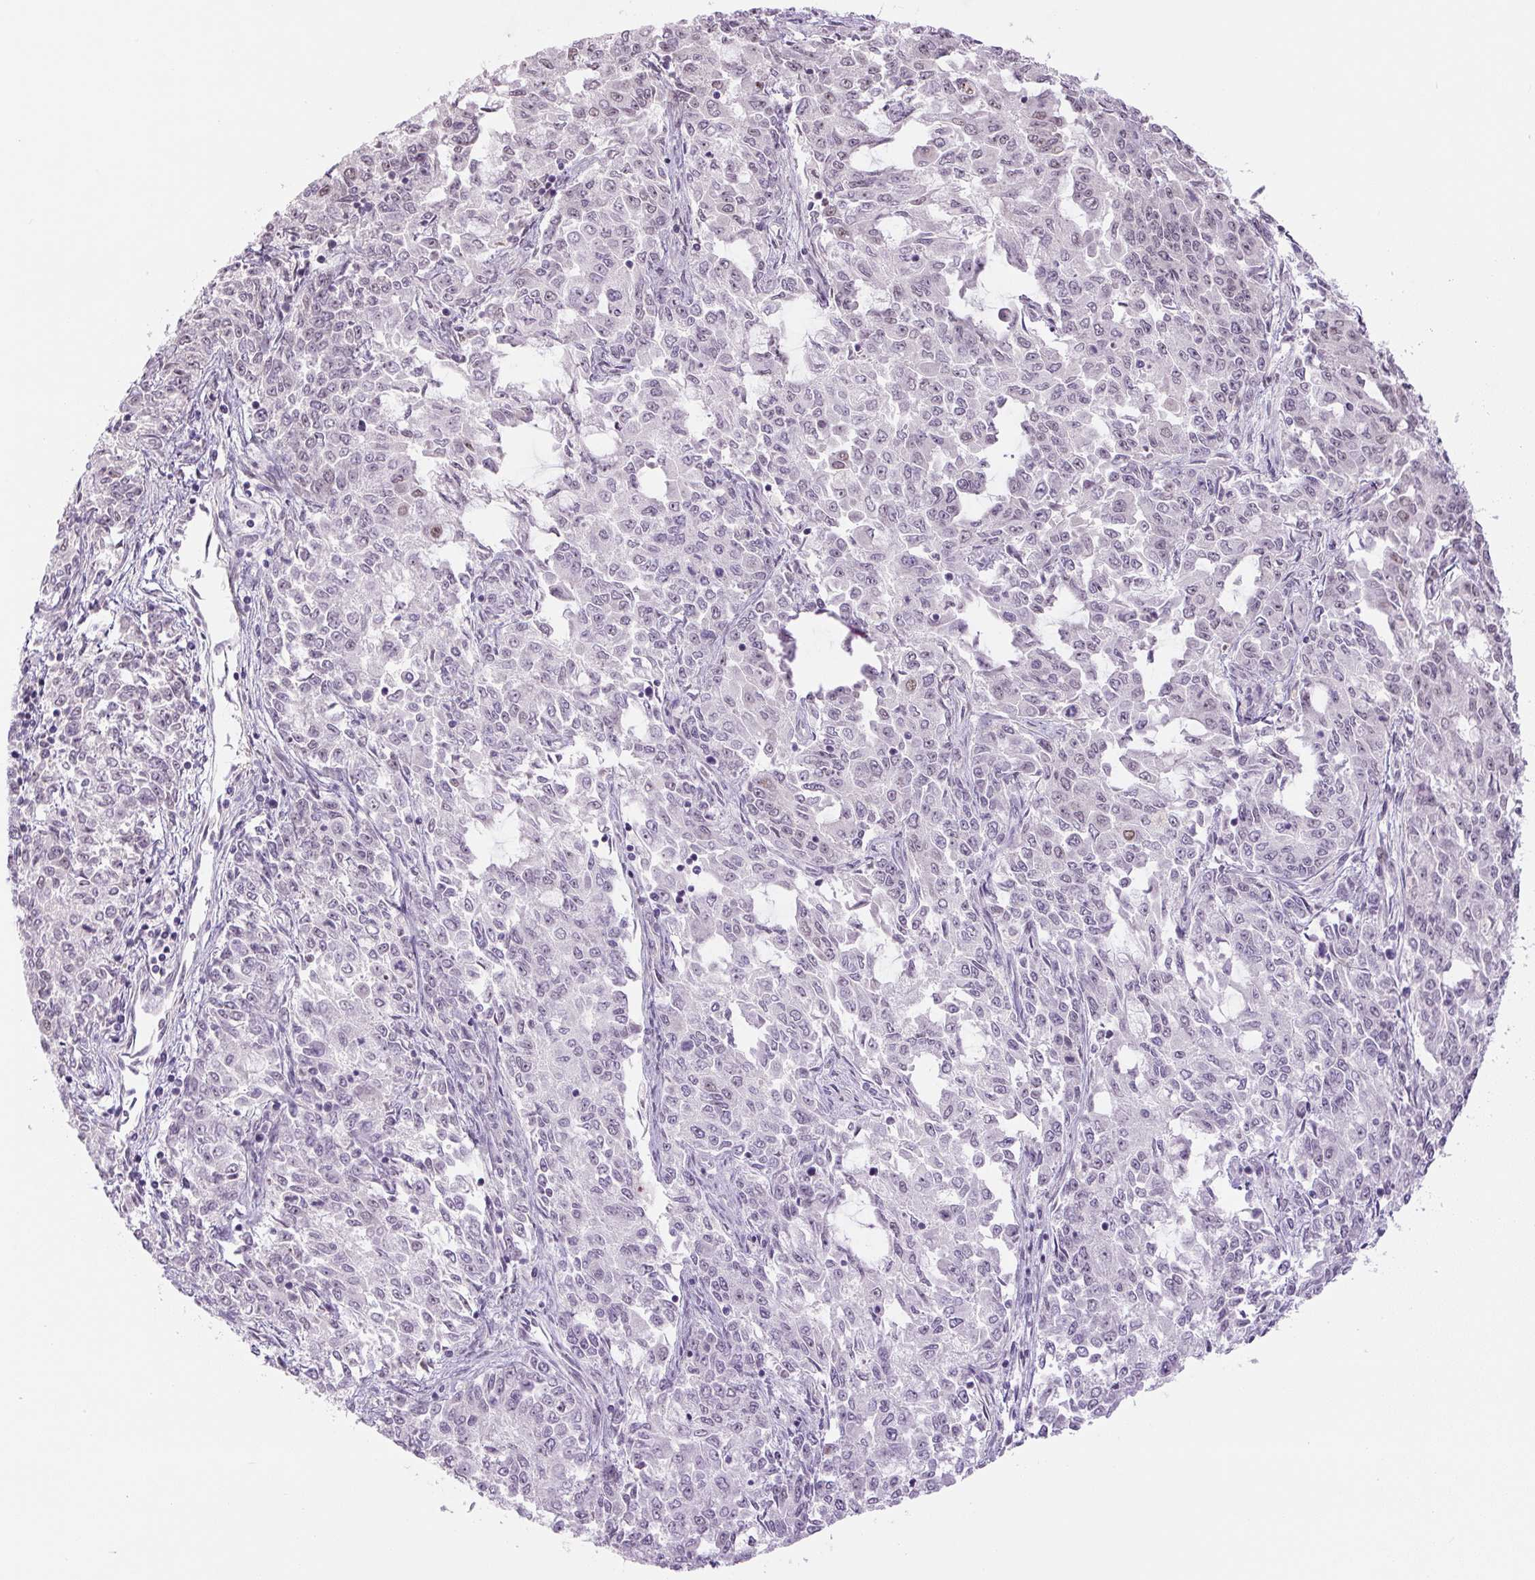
{"staining": {"intensity": "weak", "quantity": "<25%", "location": "nuclear"}, "tissue": "endometrial cancer", "cell_type": "Tumor cells", "image_type": "cancer", "snomed": [{"axis": "morphology", "description": "Adenocarcinoma, NOS"}, {"axis": "topography", "description": "Endometrium"}], "caption": "Tumor cells are negative for protein expression in human endometrial cancer. (DAB immunohistochemistry with hematoxylin counter stain).", "gene": "TCFL5", "patient": {"sex": "female", "age": 50}}